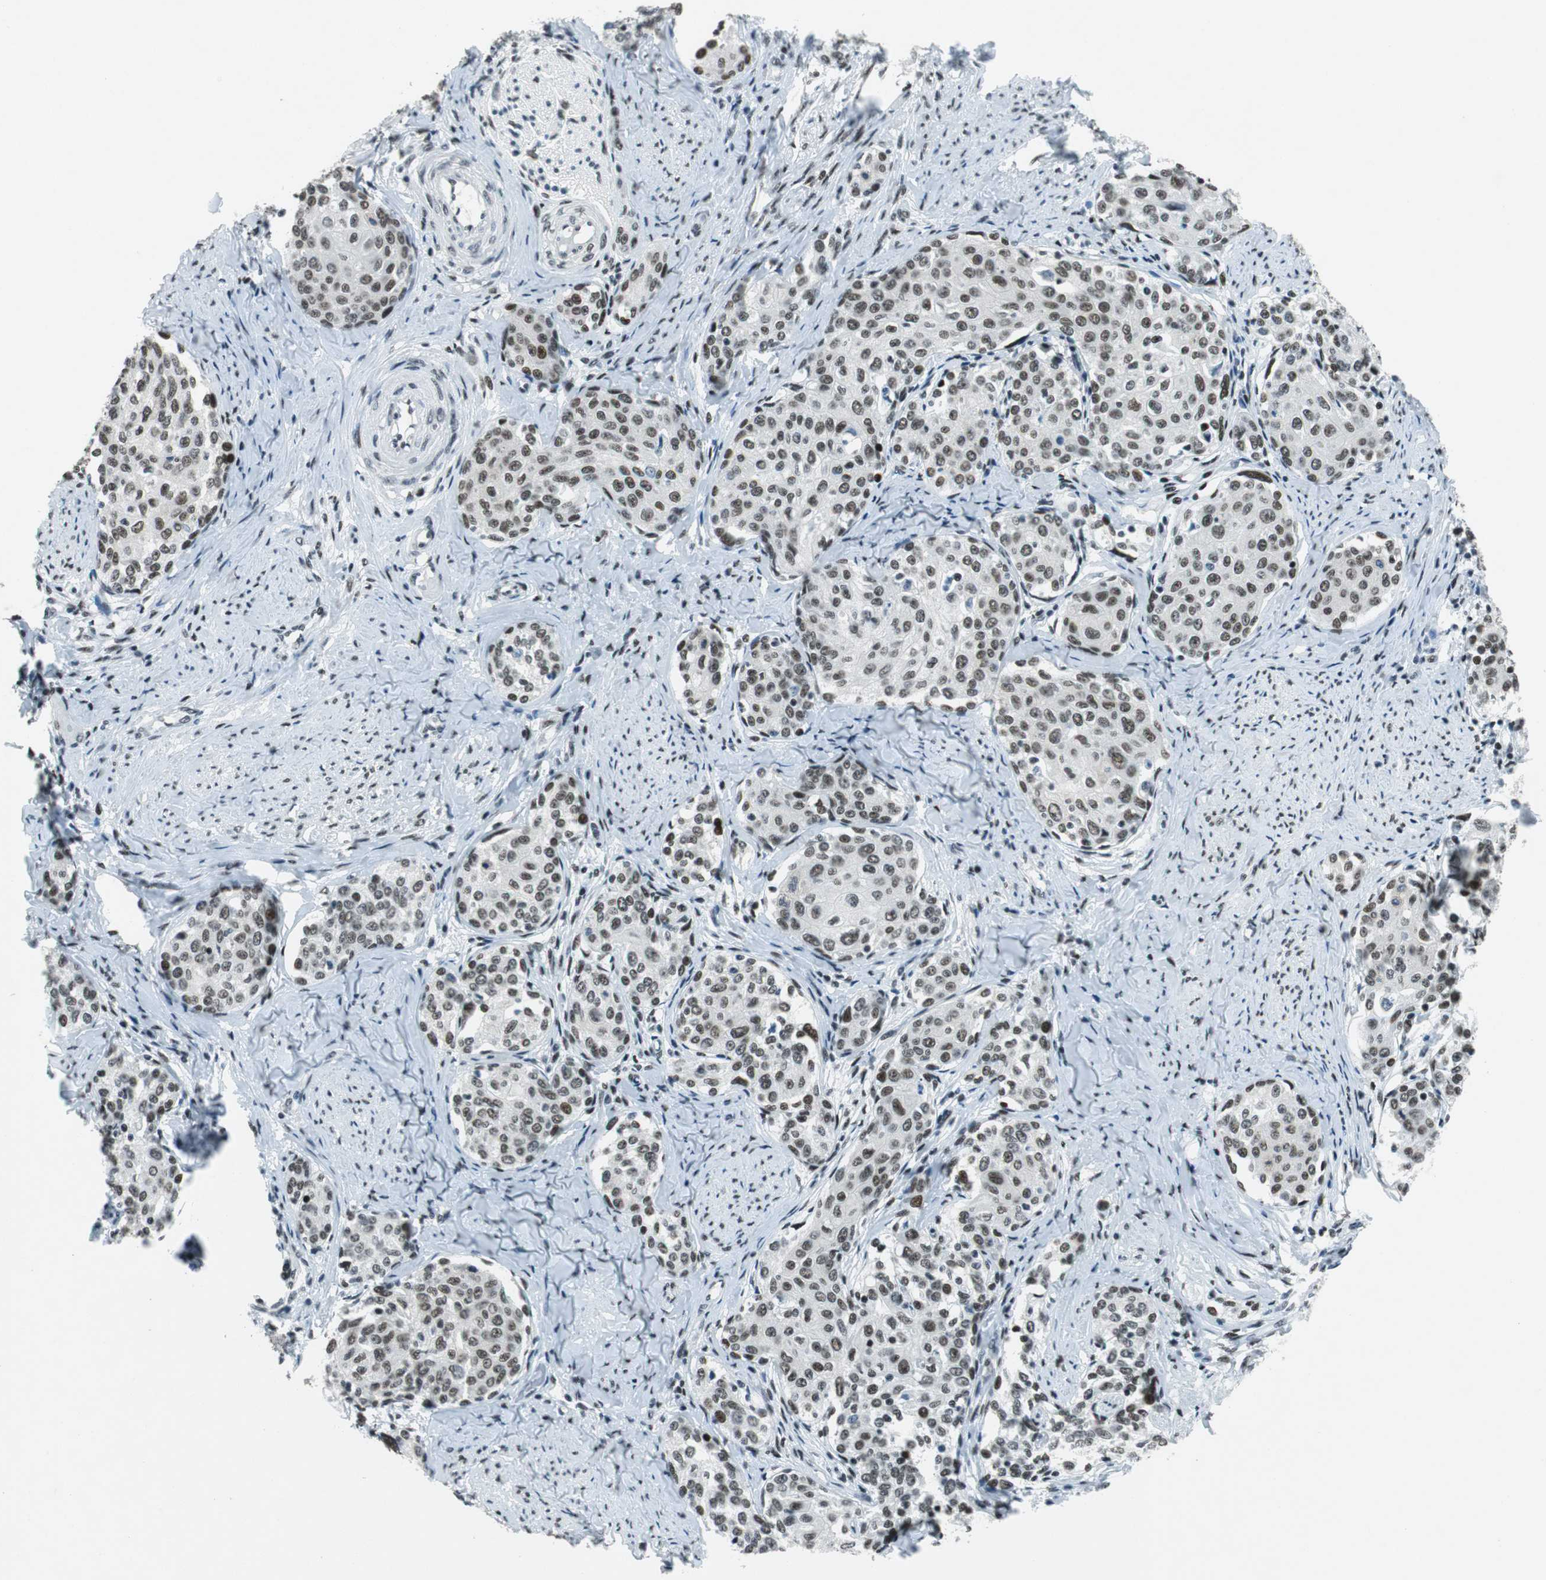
{"staining": {"intensity": "weak", "quantity": "25%-75%", "location": "nuclear"}, "tissue": "cervical cancer", "cell_type": "Tumor cells", "image_type": "cancer", "snomed": [{"axis": "morphology", "description": "Squamous cell carcinoma, NOS"}, {"axis": "morphology", "description": "Adenocarcinoma, NOS"}, {"axis": "topography", "description": "Cervix"}], "caption": "Human adenocarcinoma (cervical) stained with a protein marker exhibits weak staining in tumor cells.", "gene": "HDAC3", "patient": {"sex": "female", "age": 52}}